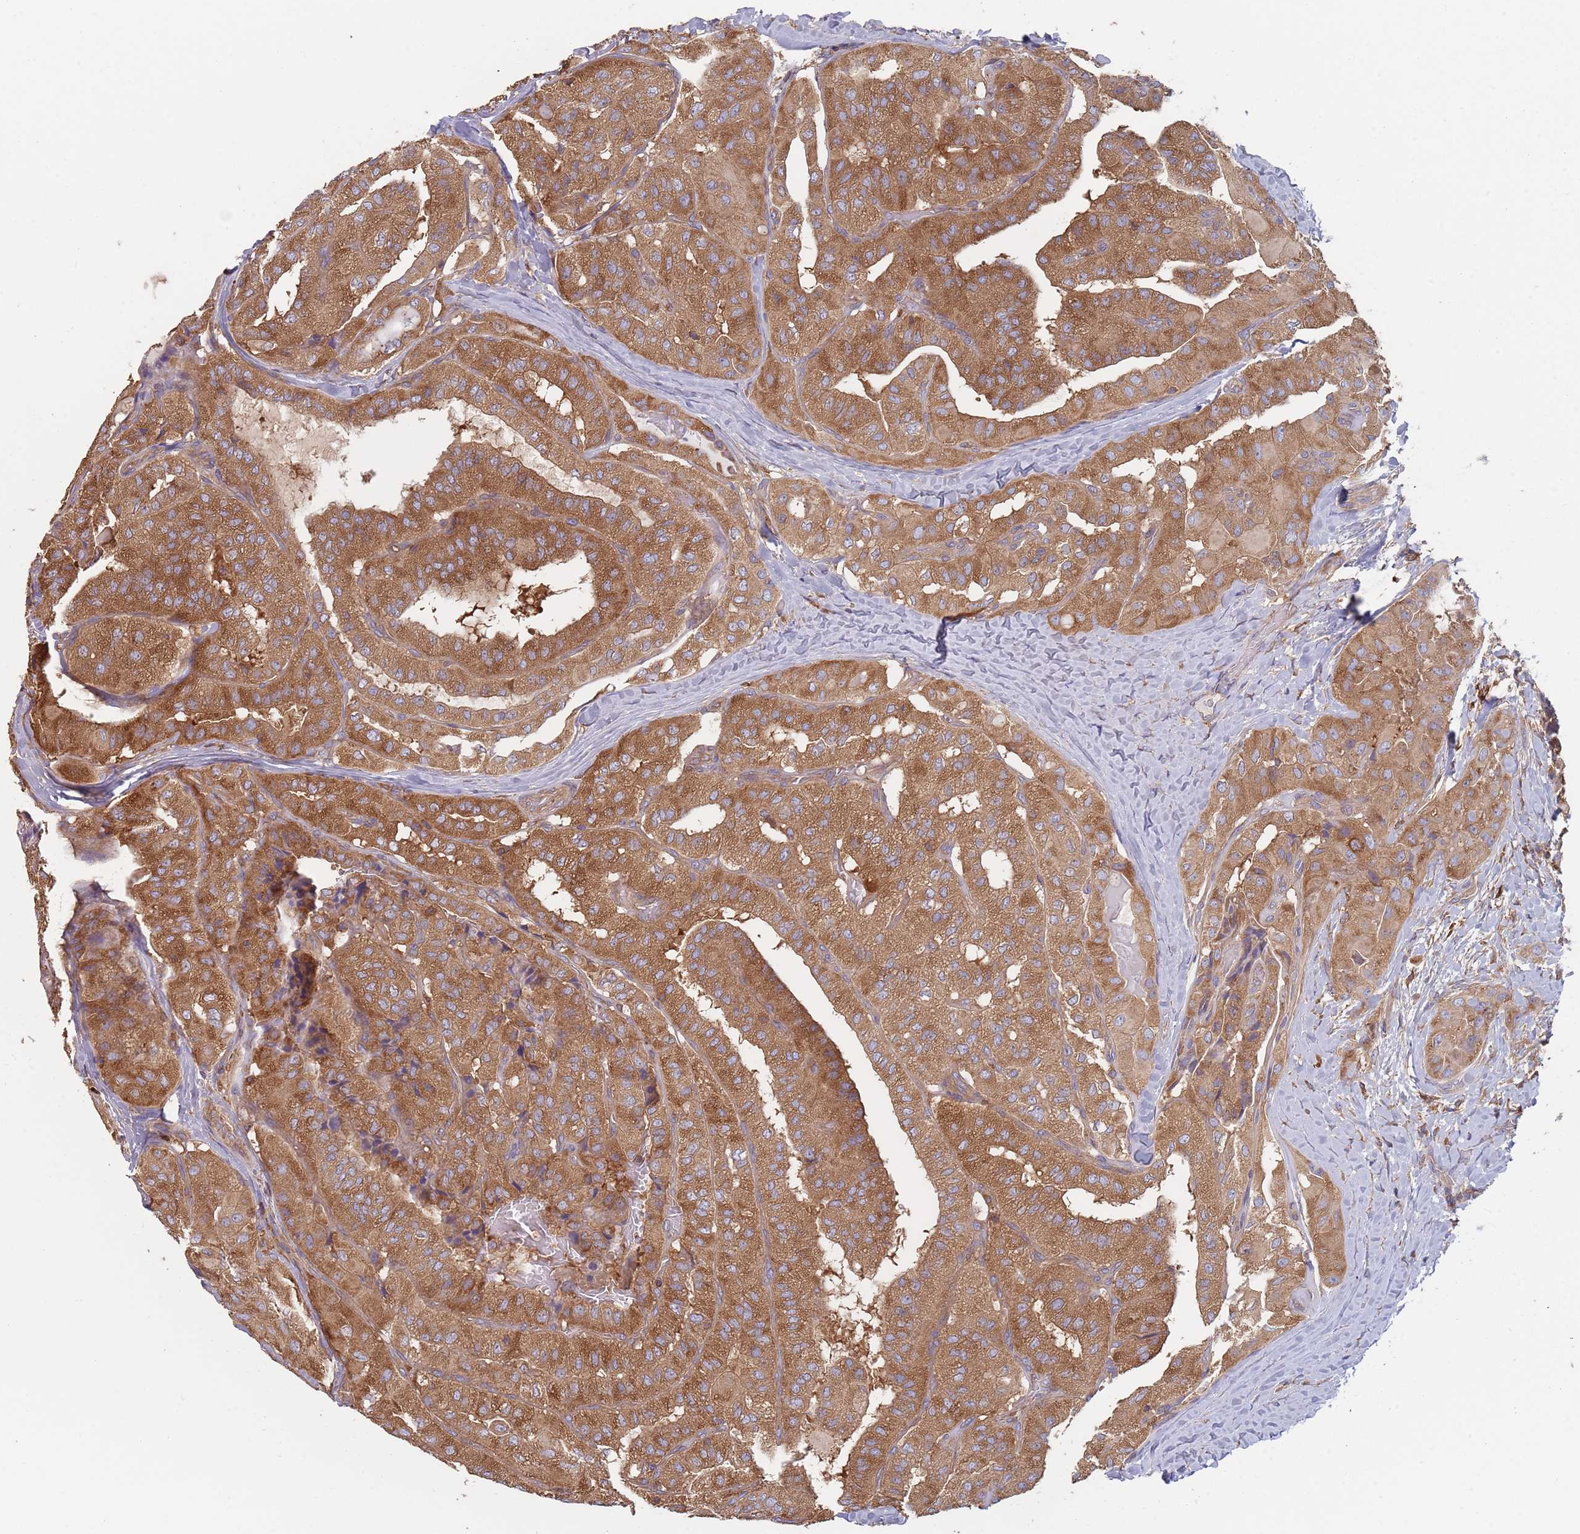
{"staining": {"intensity": "strong", "quantity": ">75%", "location": "cytoplasmic/membranous"}, "tissue": "thyroid cancer", "cell_type": "Tumor cells", "image_type": "cancer", "snomed": [{"axis": "morphology", "description": "Normal tissue, NOS"}, {"axis": "morphology", "description": "Papillary adenocarcinoma, NOS"}, {"axis": "topography", "description": "Thyroid gland"}], "caption": "This photomicrograph shows immunohistochemistry (IHC) staining of human papillary adenocarcinoma (thyroid), with high strong cytoplasmic/membranous expression in about >75% of tumor cells.", "gene": "GDI2", "patient": {"sex": "female", "age": 59}}